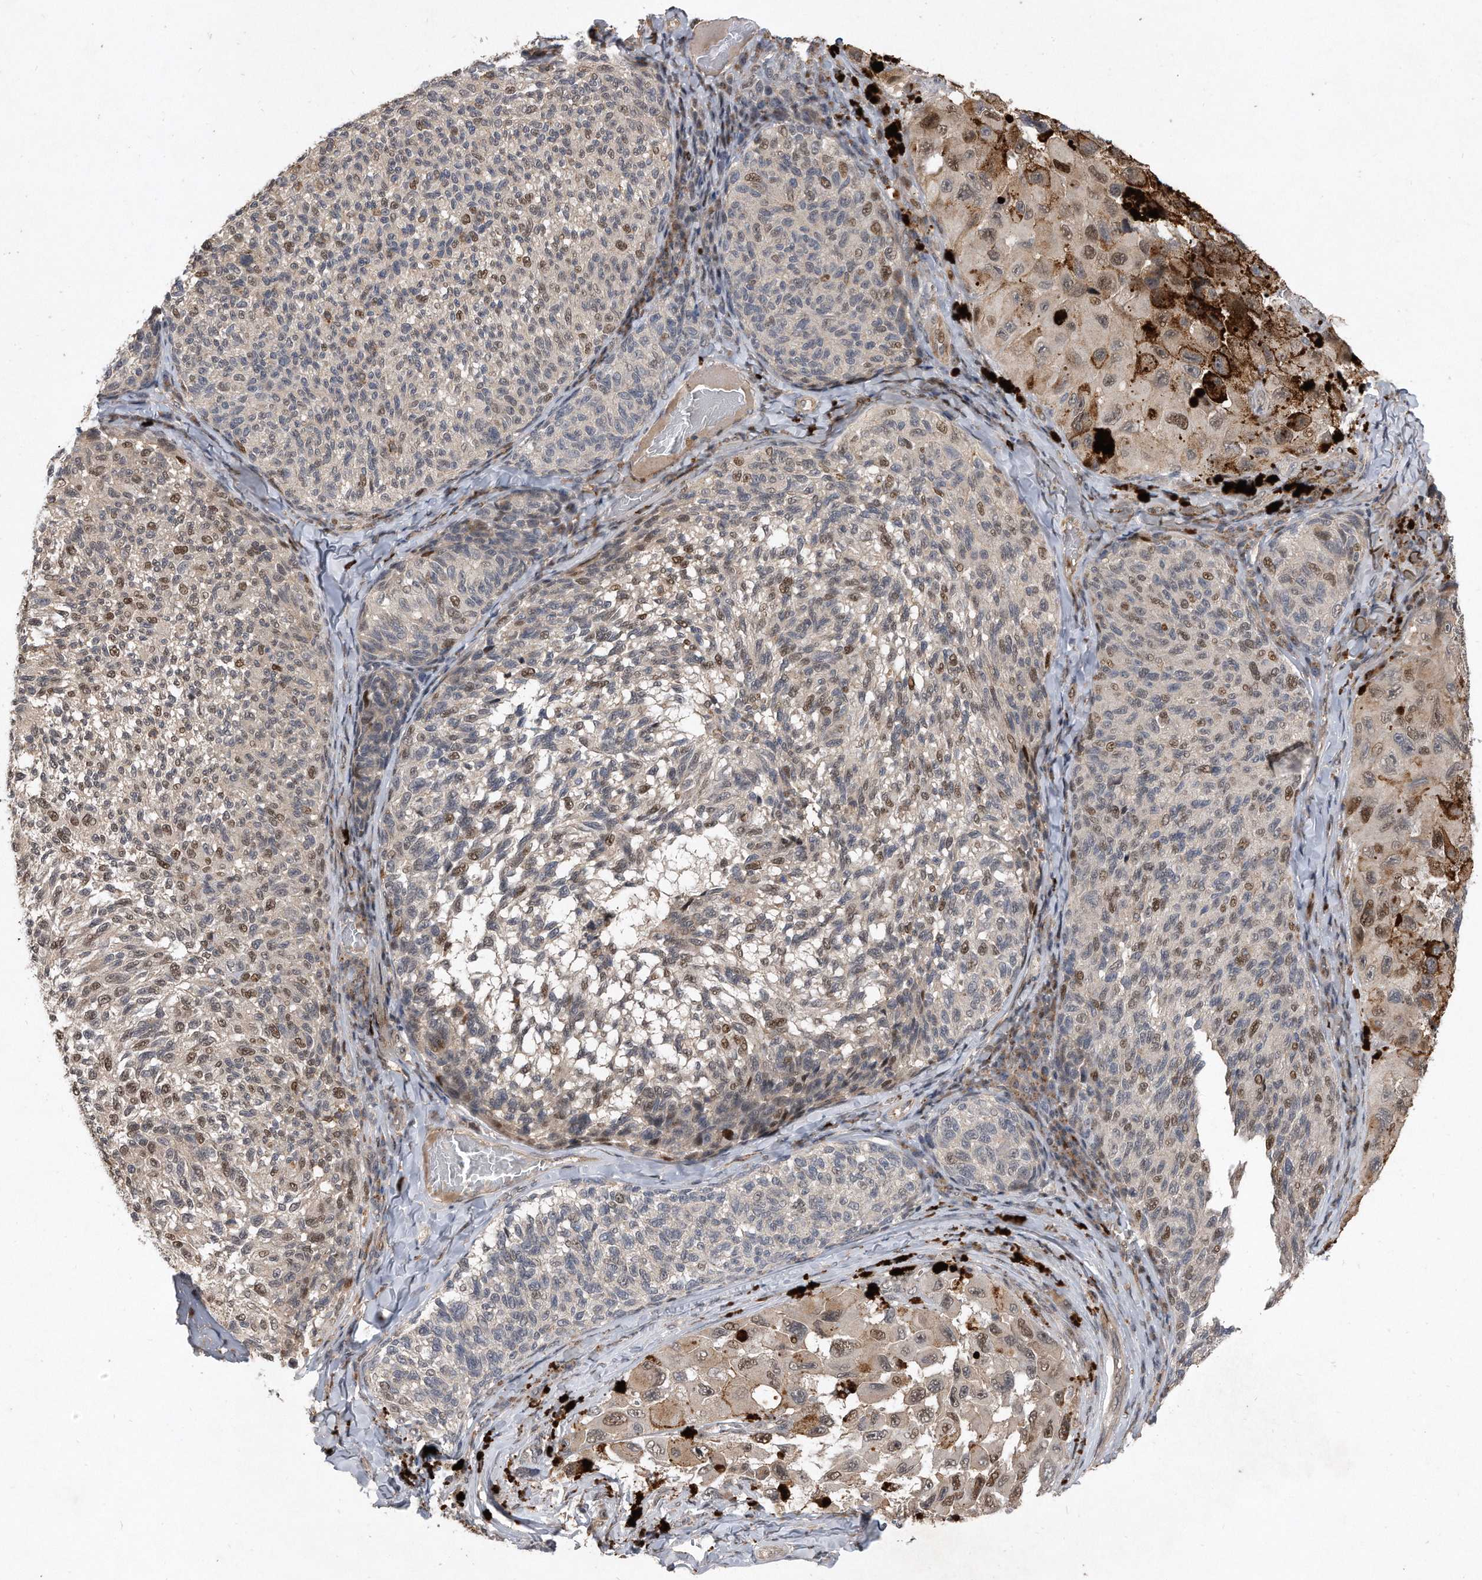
{"staining": {"intensity": "moderate", "quantity": "25%-75%", "location": "nuclear"}, "tissue": "melanoma", "cell_type": "Tumor cells", "image_type": "cancer", "snomed": [{"axis": "morphology", "description": "Malignant melanoma, NOS"}, {"axis": "topography", "description": "Skin"}], "caption": "Malignant melanoma stained with a brown dye exhibits moderate nuclear positive positivity in about 25%-75% of tumor cells.", "gene": "PGBD2", "patient": {"sex": "female", "age": 73}}